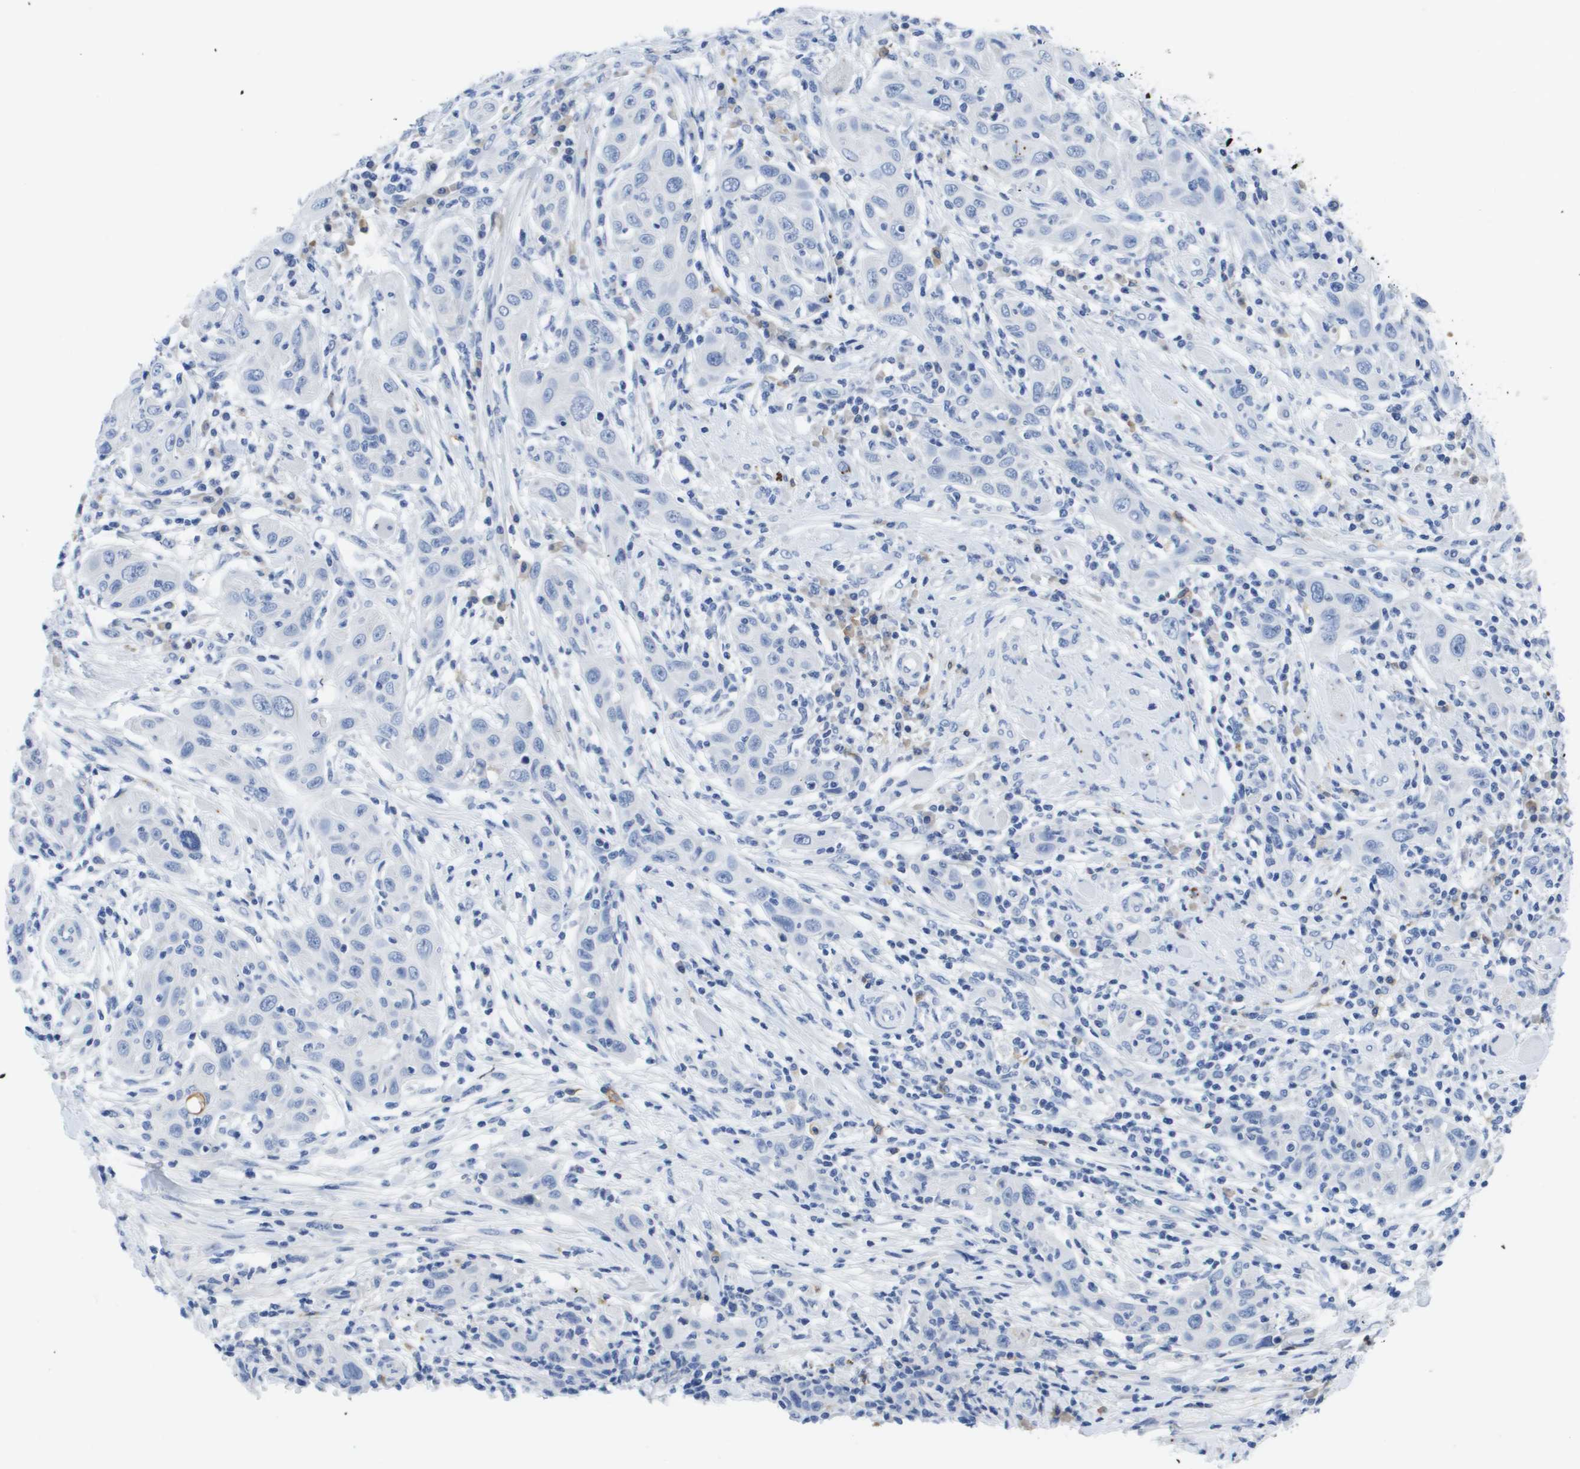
{"staining": {"intensity": "negative", "quantity": "none", "location": "none"}, "tissue": "skin cancer", "cell_type": "Tumor cells", "image_type": "cancer", "snomed": [{"axis": "morphology", "description": "Squamous cell carcinoma, NOS"}, {"axis": "topography", "description": "Skin"}], "caption": "The micrograph displays no significant positivity in tumor cells of skin cancer.", "gene": "MS4A1", "patient": {"sex": "female", "age": 88}}